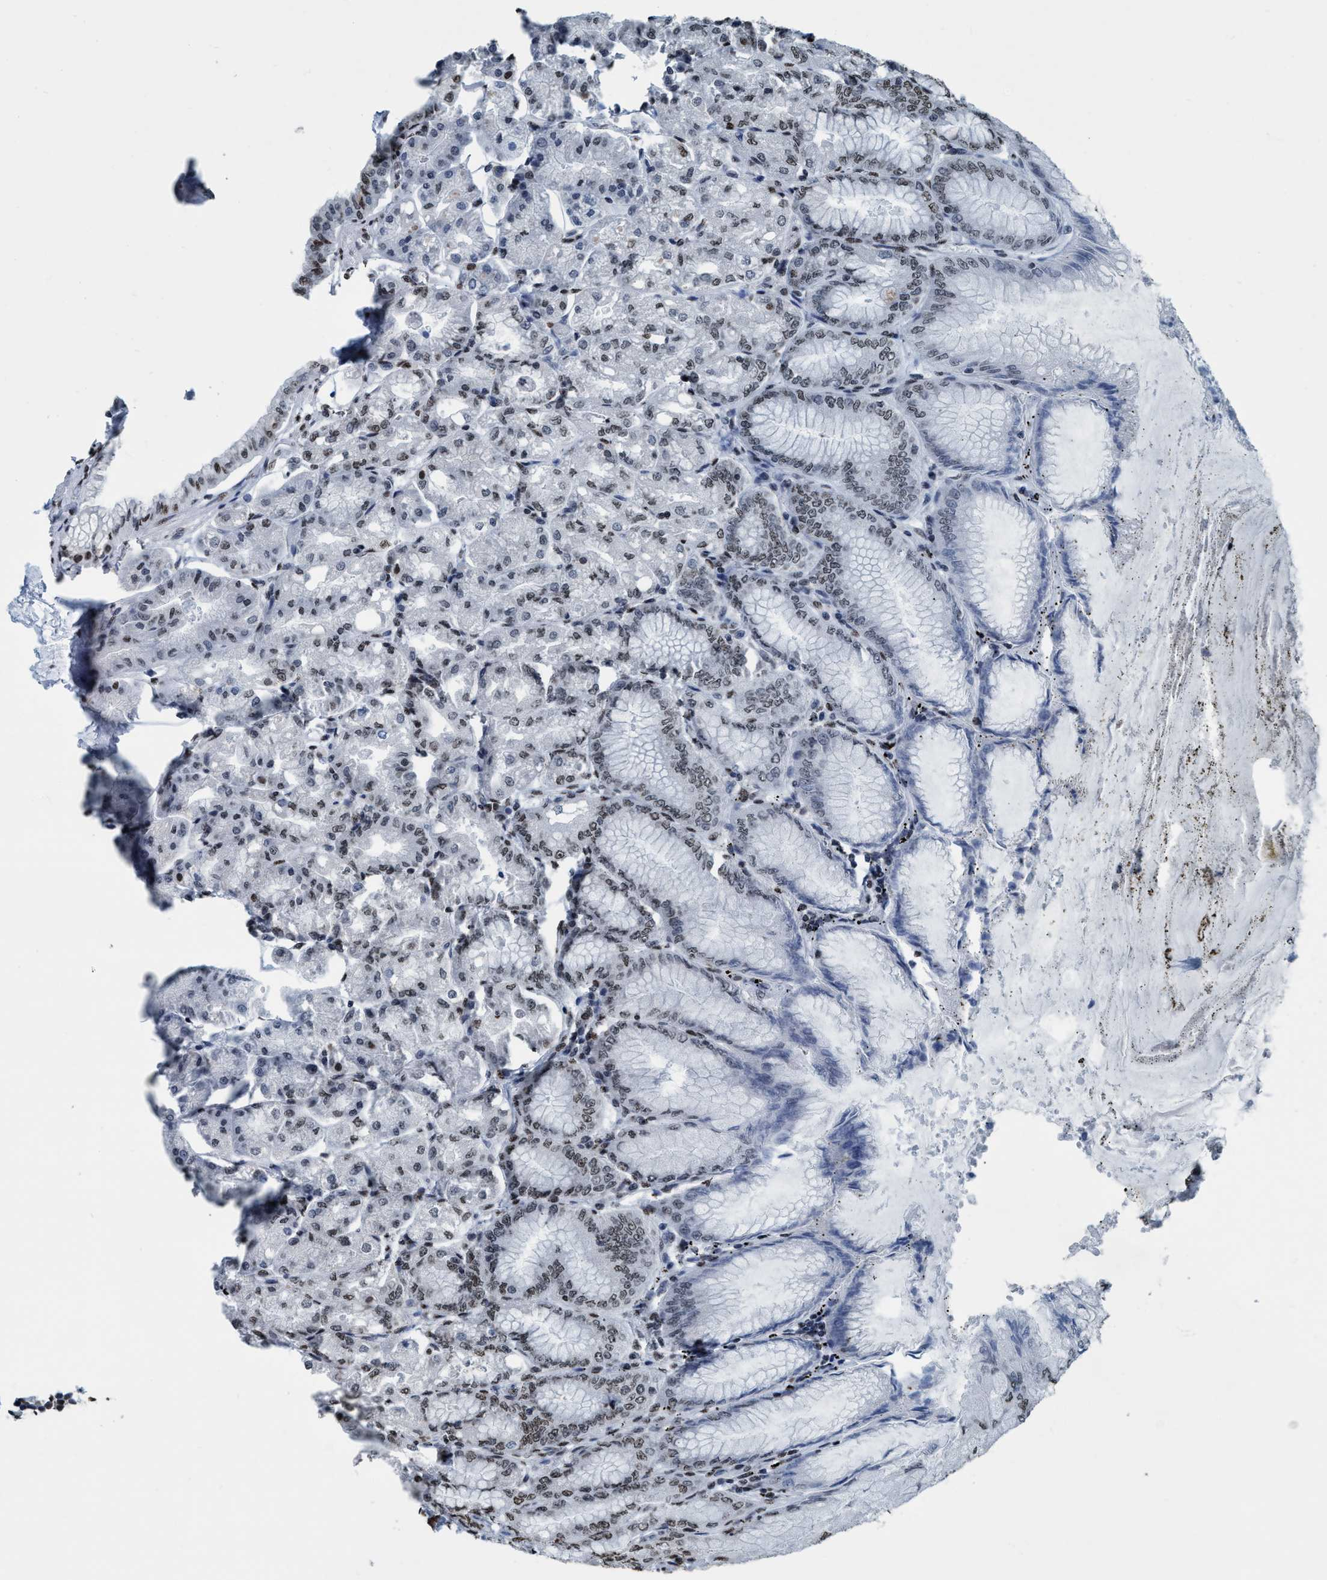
{"staining": {"intensity": "moderate", "quantity": ">75%", "location": "nuclear"}, "tissue": "stomach", "cell_type": "Glandular cells", "image_type": "normal", "snomed": [{"axis": "morphology", "description": "Normal tissue, NOS"}, {"axis": "topography", "description": "Stomach, lower"}], "caption": "Stomach stained with immunohistochemistry (IHC) demonstrates moderate nuclear staining in approximately >75% of glandular cells.", "gene": "CCNE2", "patient": {"sex": "male", "age": 71}}